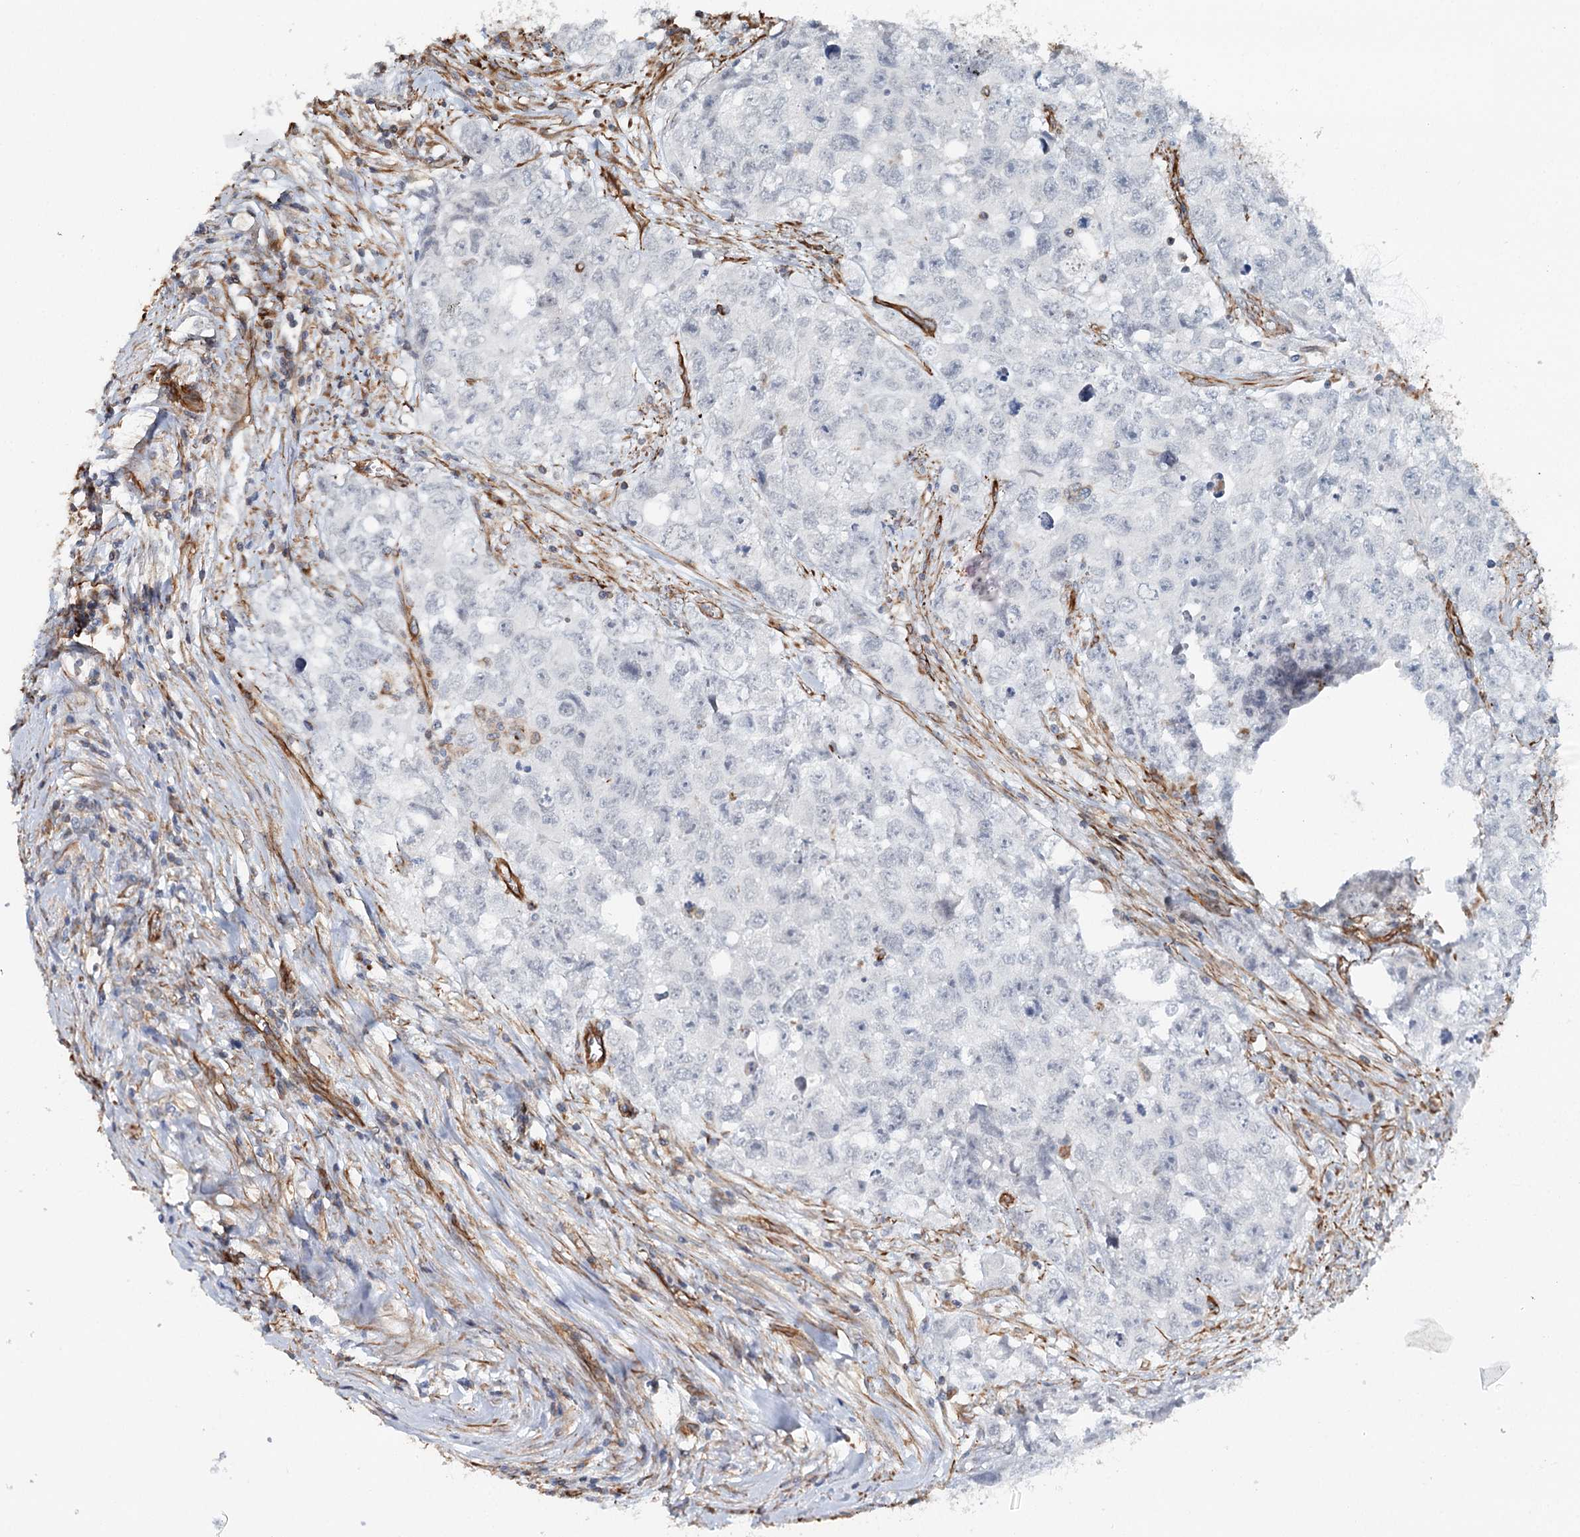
{"staining": {"intensity": "negative", "quantity": "none", "location": "none"}, "tissue": "testis cancer", "cell_type": "Tumor cells", "image_type": "cancer", "snomed": [{"axis": "morphology", "description": "Seminoma, NOS"}, {"axis": "morphology", "description": "Carcinoma, Embryonal, NOS"}, {"axis": "topography", "description": "Testis"}], "caption": "Immunohistochemistry (IHC) of human testis cancer shows no staining in tumor cells. (Brightfield microscopy of DAB IHC at high magnification).", "gene": "SYNPO", "patient": {"sex": "male", "age": 43}}